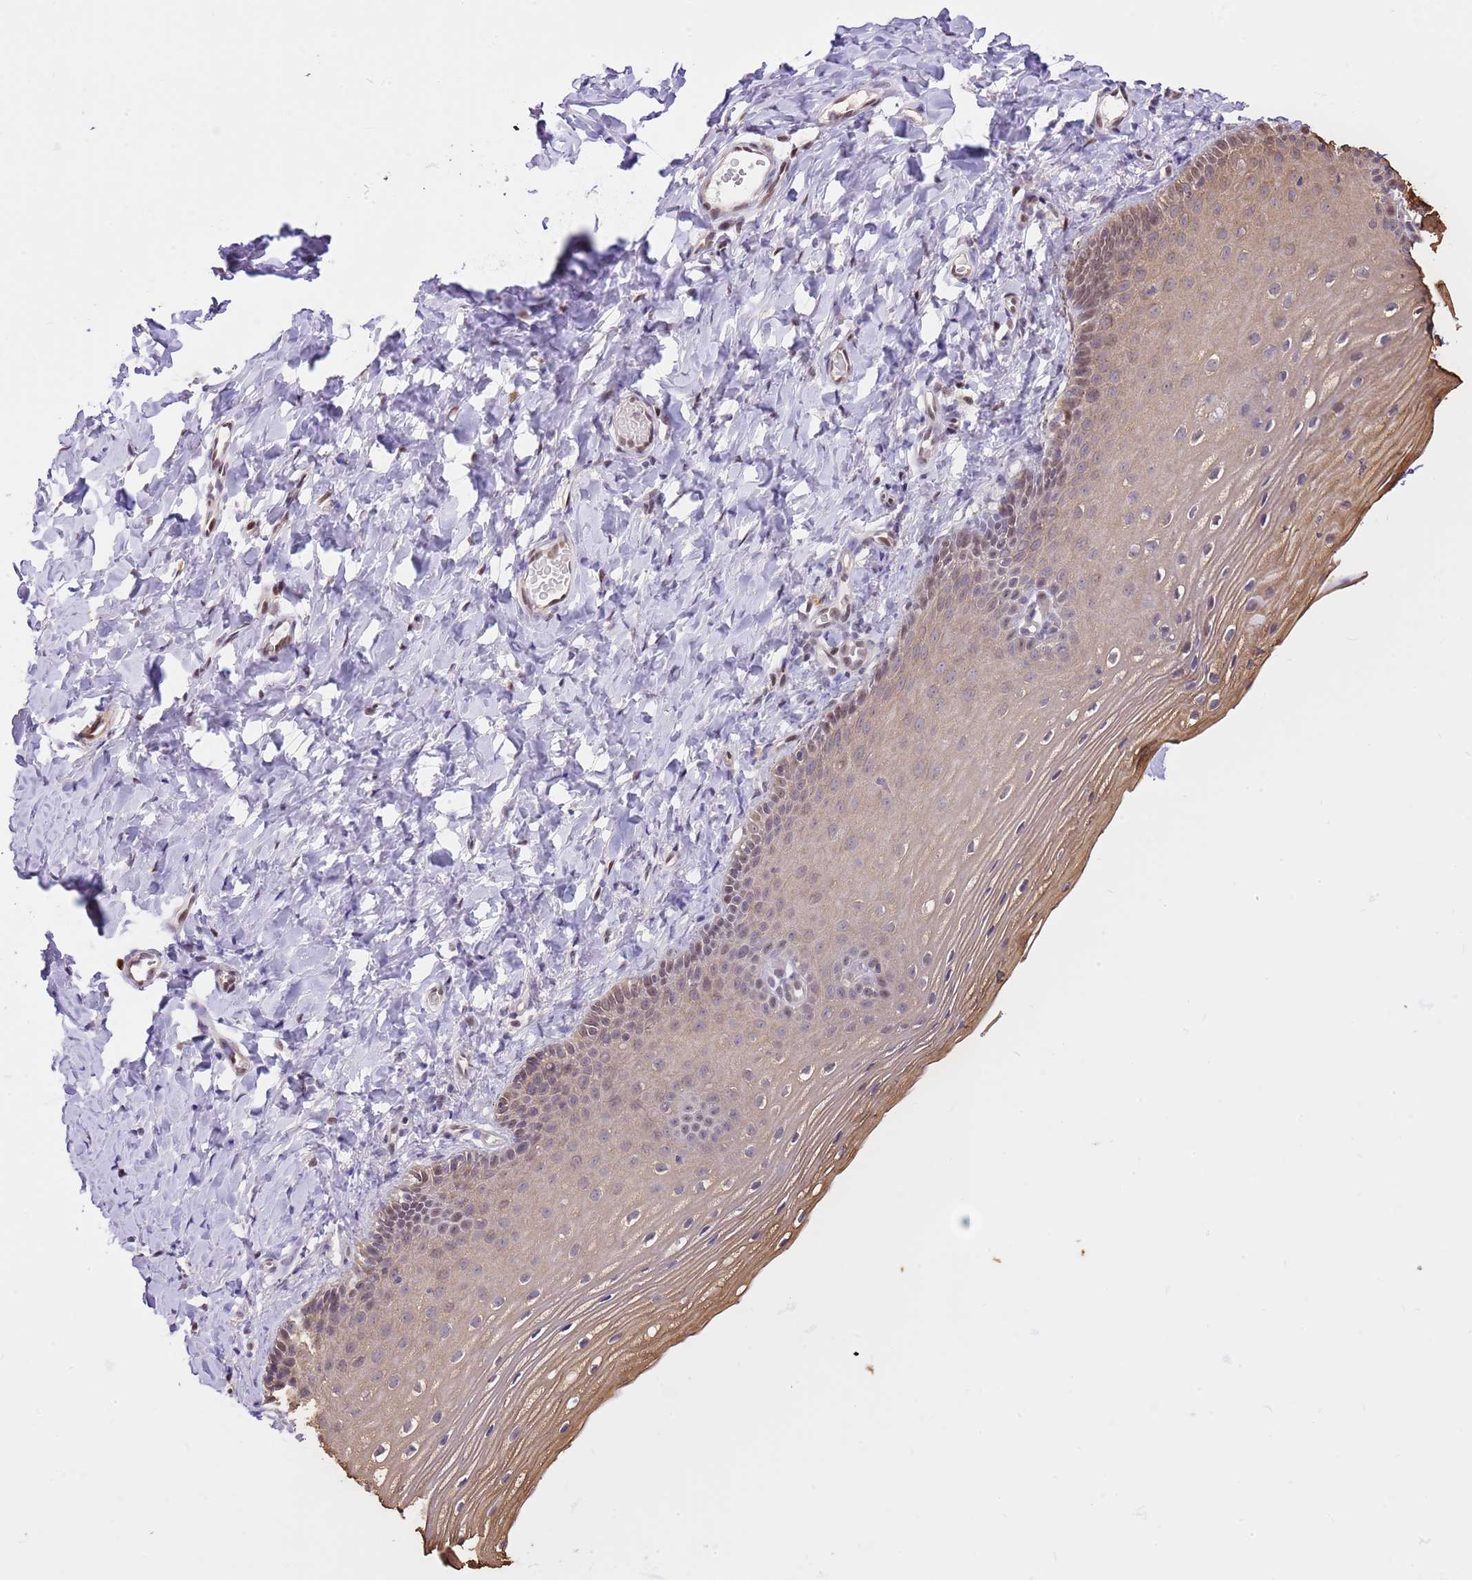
{"staining": {"intensity": "moderate", "quantity": ">75%", "location": "cytoplasmic/membranous,nuclear"}, "tissue": "vagina", "cell_type": "Squamous epithelial cells", "image_type": "normal", "snomed": [{"axis": "morphology", "description": "Normal tissue, NOS"}, {"axis": "topography", "description": "Vagina"}], "caption": "Immunohistochemistry of normal human vagina shows medium levels of moderate cytoplasmic/membranous,nuclear expression in approximately >75% of squamous epithelial cells.", "gene": "RFK", "patient": {"sex": "female", "age": 60}}